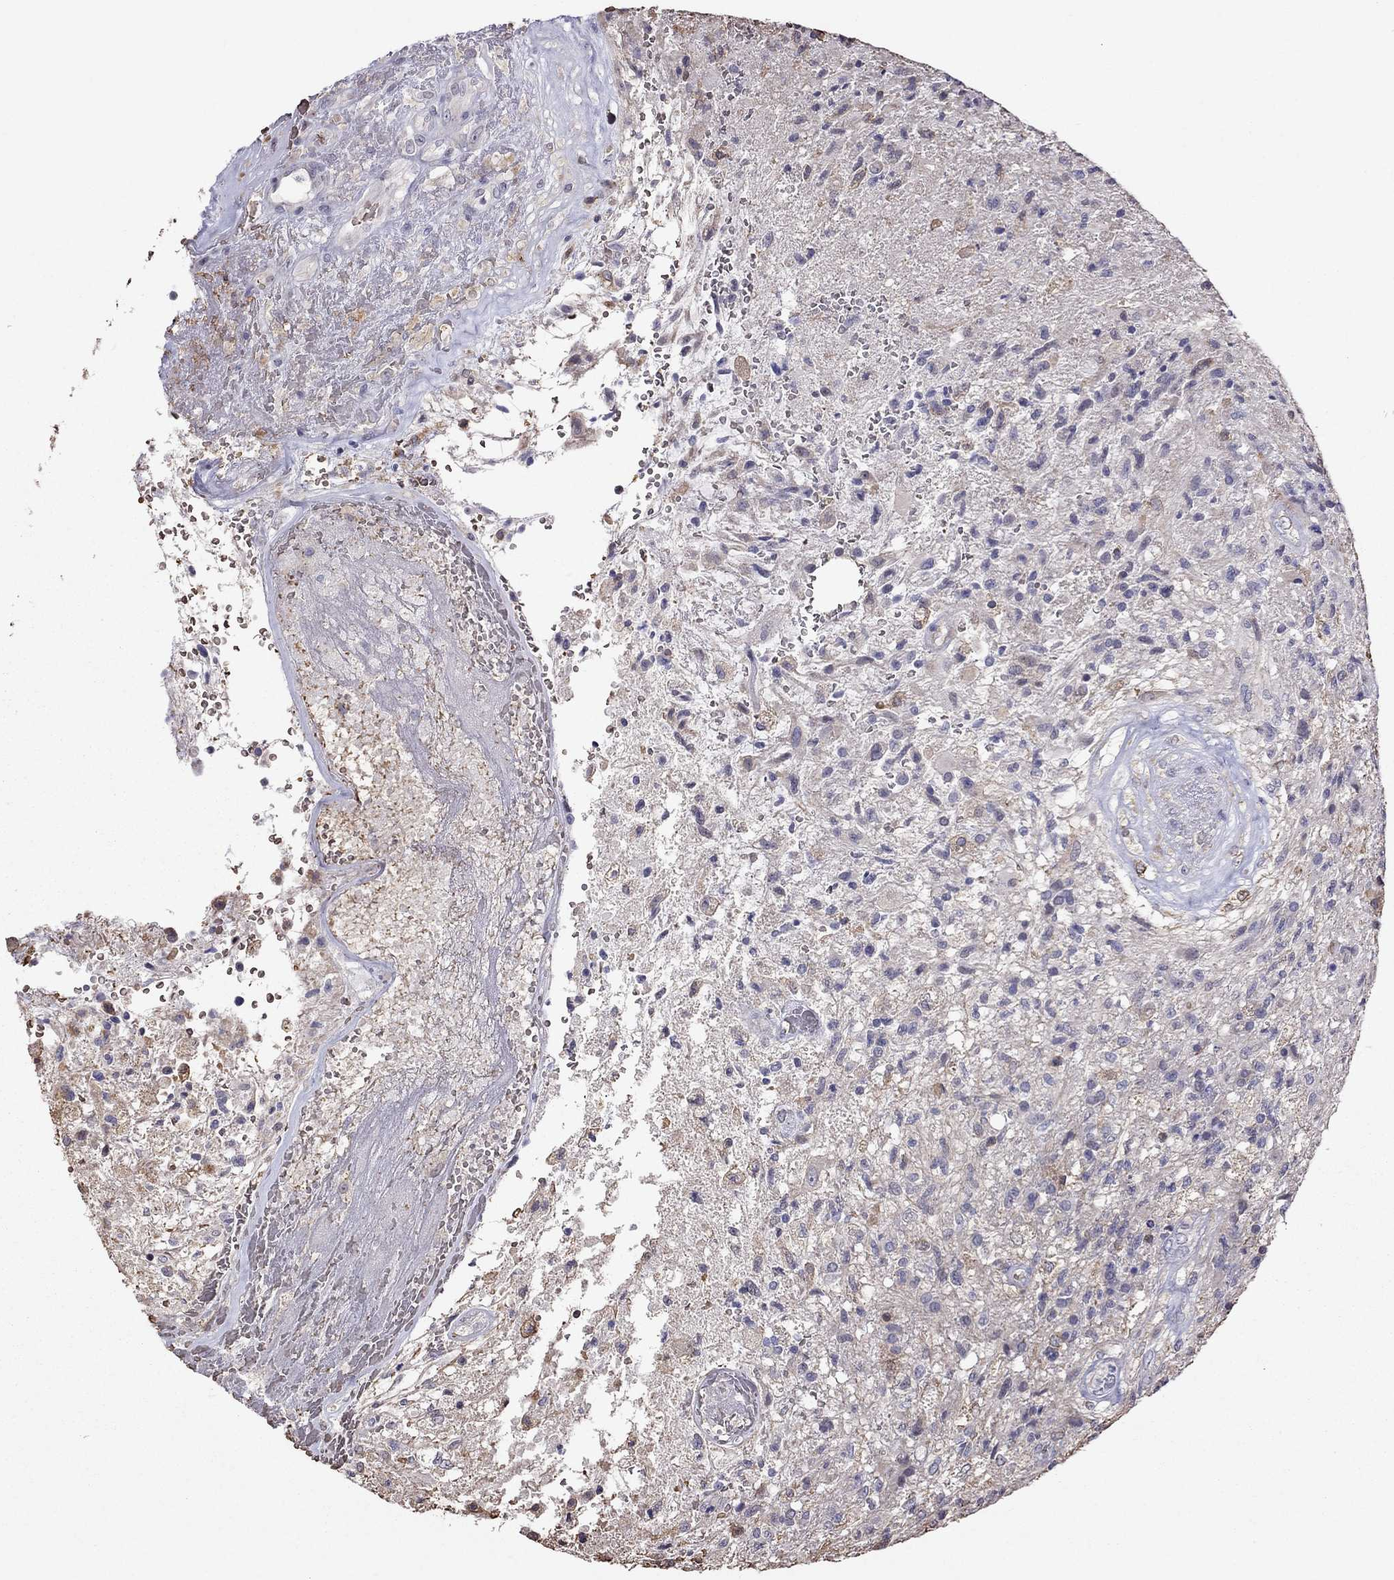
{"staining": {"intensity": "negative", "quantity": "none", "location": "none"}, "tissue": "glioma", "cell_type": "Tumor cells", "image_type": "cancer", "snomed": [{"axis": "morphology", "description": "Glioma, malignant, High grade"}, {"axis": "topography", "description": "Brain"}], "caption": "Protein analysis of glioma demonstrates no significant expression in tumor cells.", "gene": "ADAM28", "patient": {"sex": "male", "age": 56}}